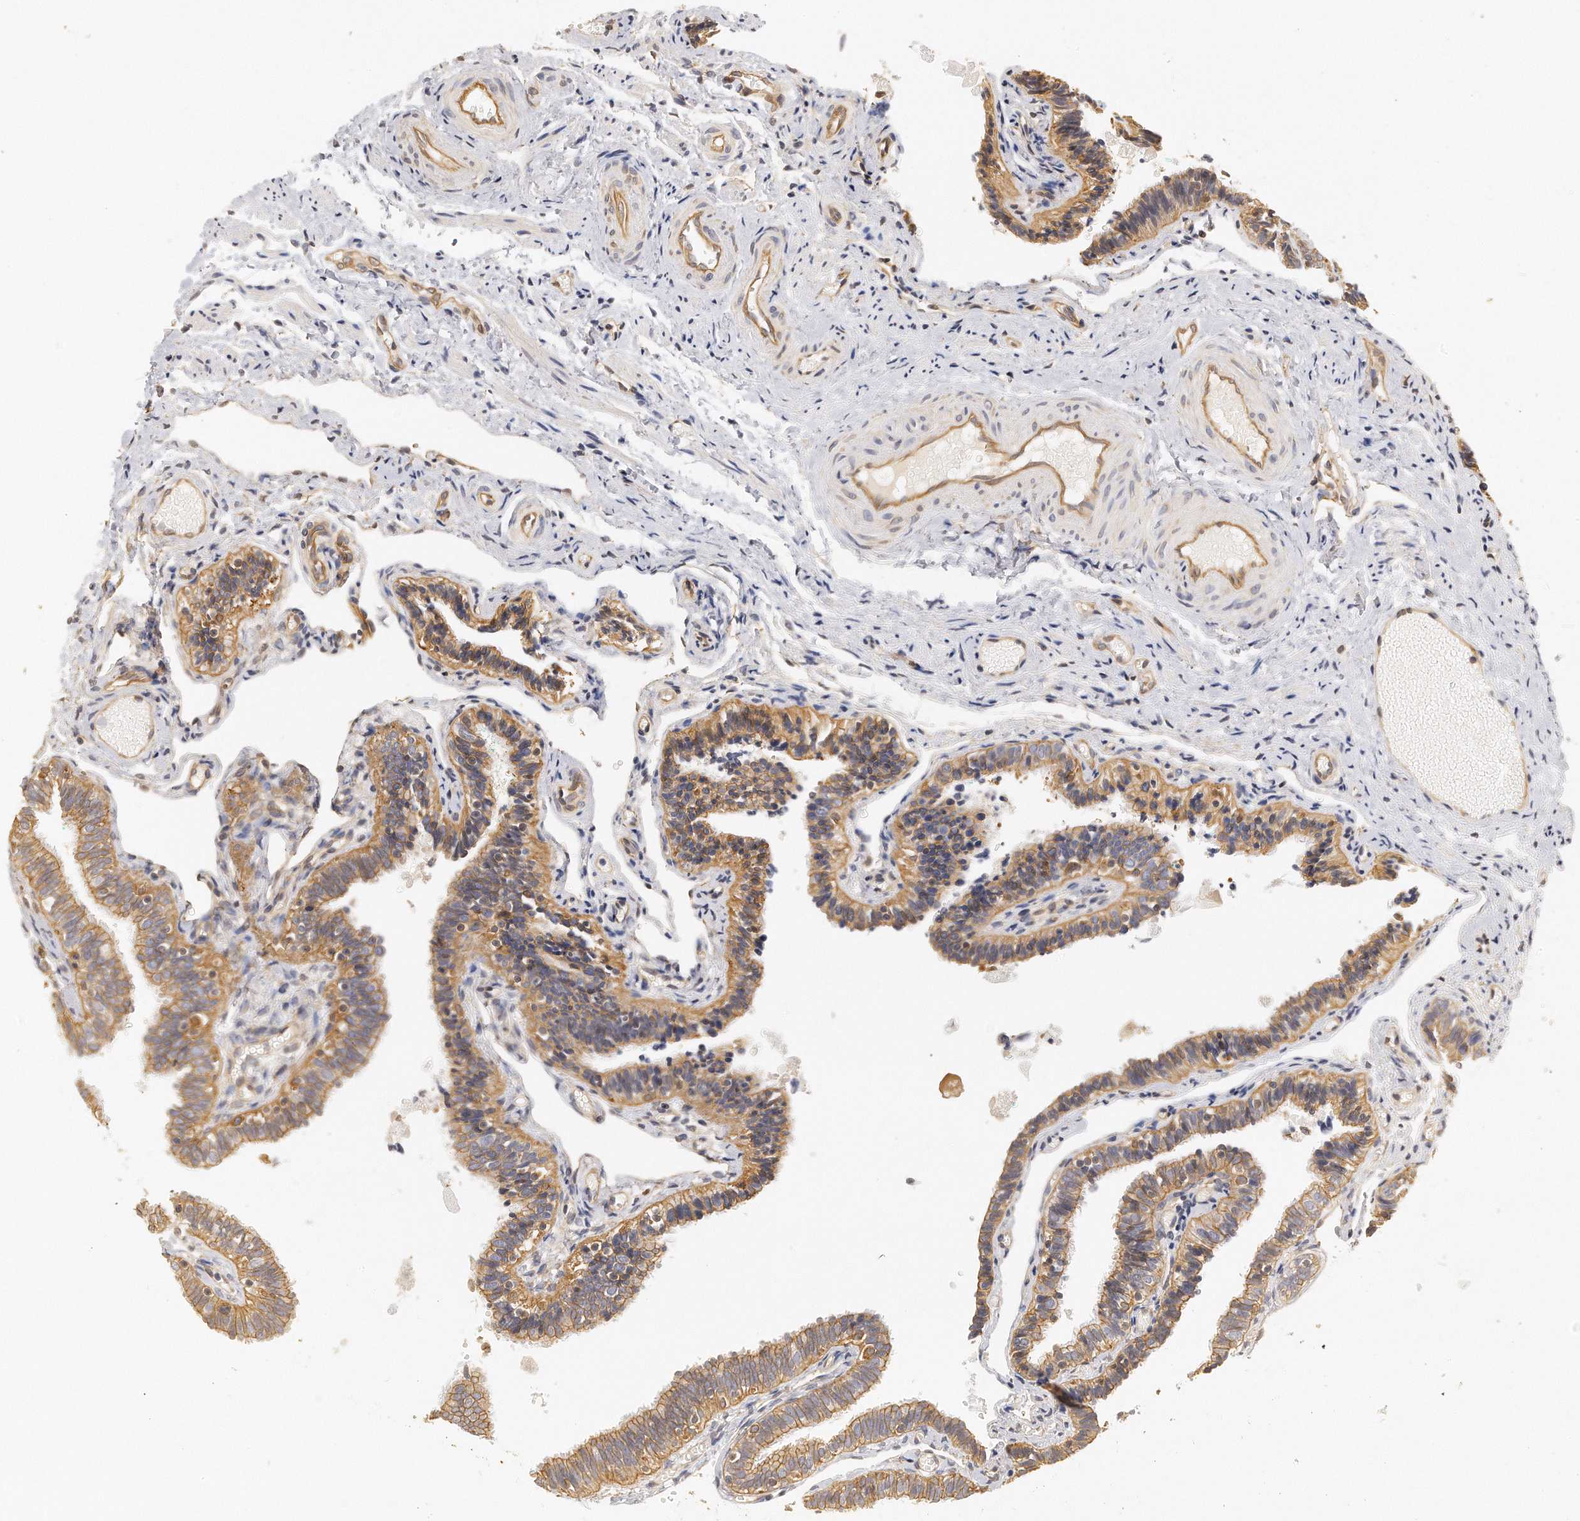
{"staining": {"intensity": "moderate", "quantity": ">75%", "location": "cytoplasmic/membranous"}, "tissue": "fallopian tube", "cell_type": "Glandular cells", "image_type": "normal", "snomed": [{"axis": "morphology", "description": "Normal tissue, NOS"}, {"axis": "topography", "description": "Fallopian tube"}], "caption": "Fallopian tube stained with a brown dye displays moderate cytoplasmic/membranous positive expression in approximately >75% of glandular cells.", "gene": "CHST7", "patient": {"sex": "female", "age": 46}}